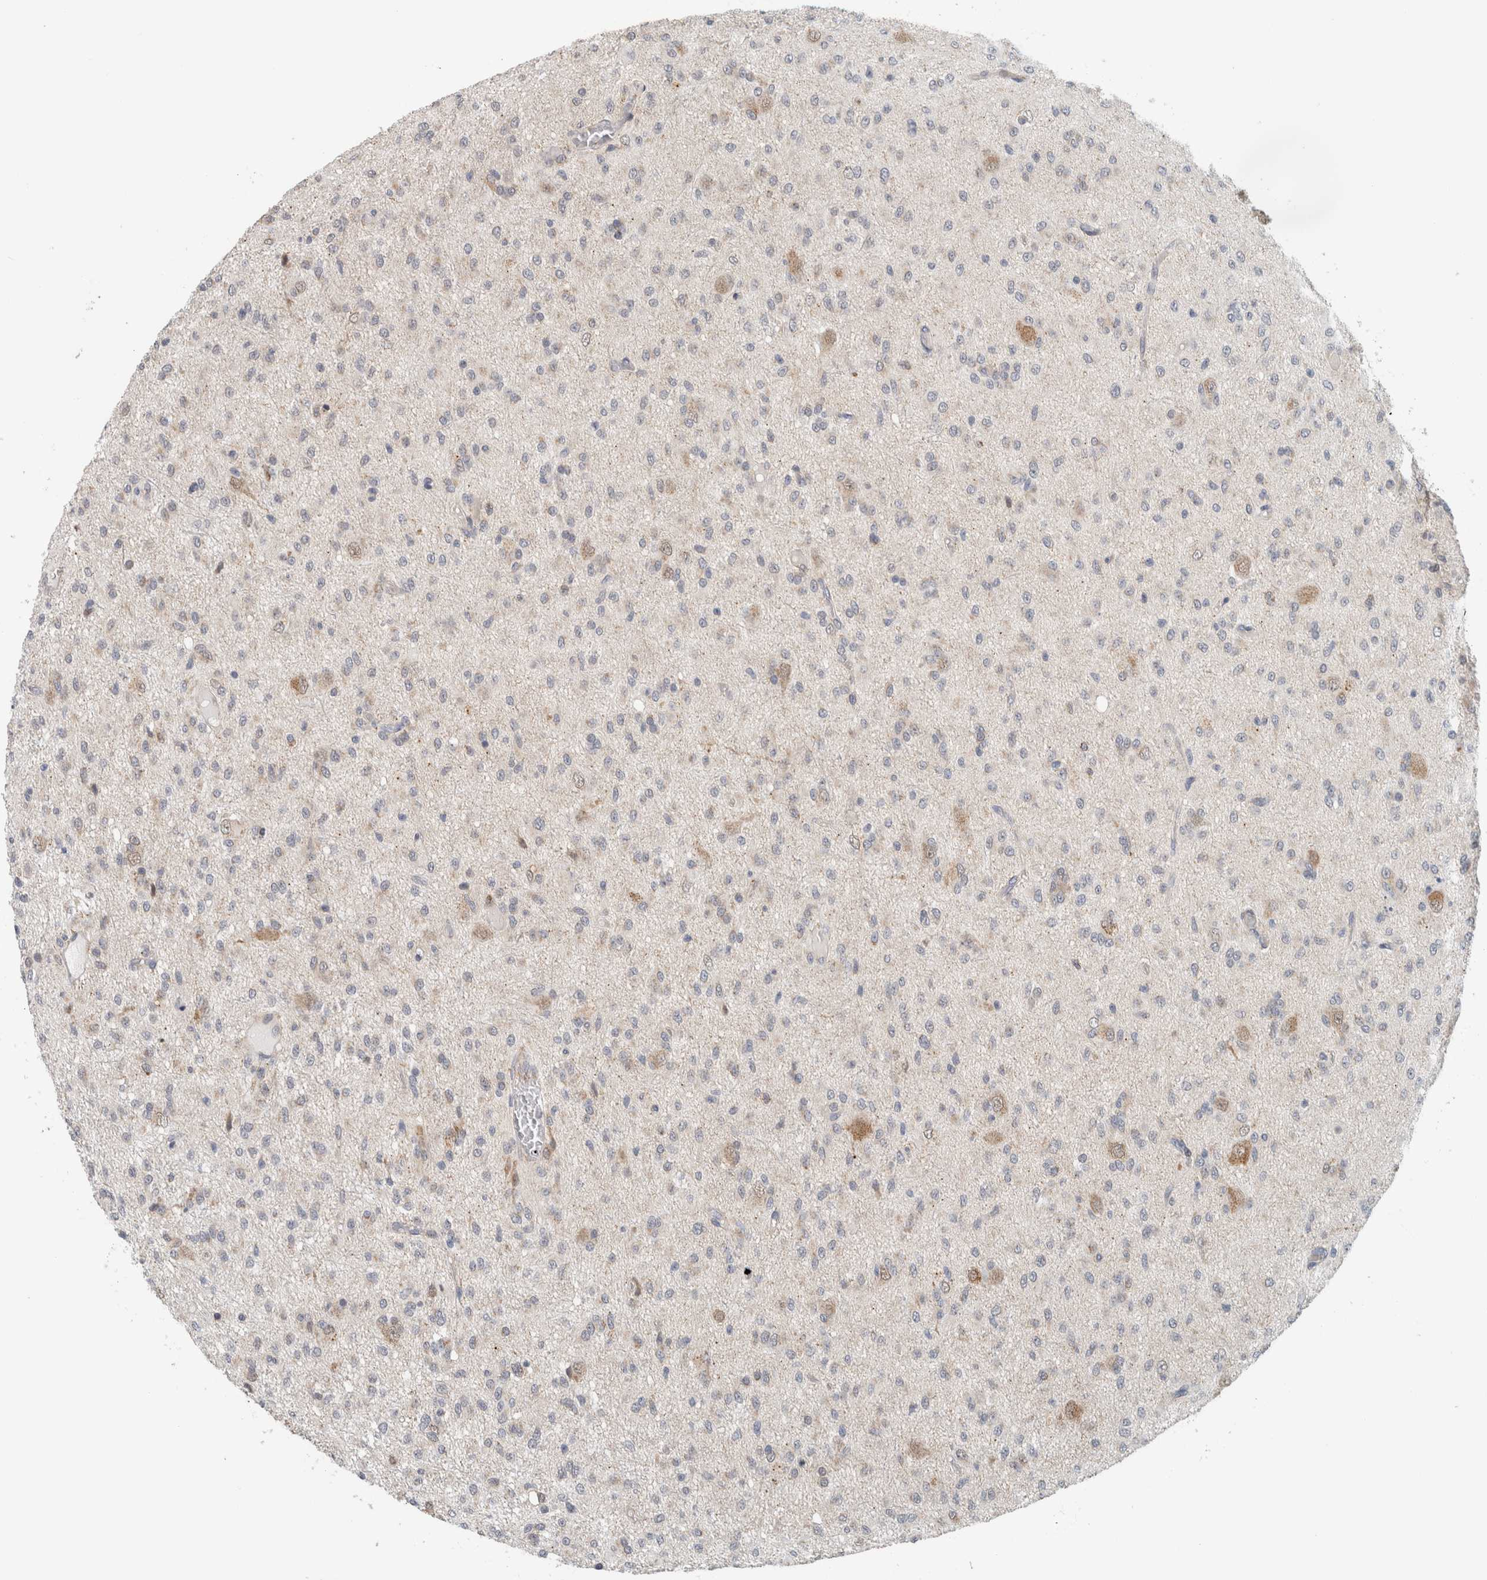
{"staining": {"intensity": "negative", "quantity": "none", "location": "none"}, "tissue": "glioma", "cell_type": "Tumor cells", "image_type": "cancer", "snomed": [{"axis": "morphology", "description": "Glioma, malignant, High grade"}, {"axis": "topography", "description": "Brain"}], "caption": "The immunohistochemistry (IHC) histopathology image has no significant positivity in tumor cells of high-grade glioma (malignant) tissue.", "gene": "CRAT", "patient": {"sex": "female", "age": 59}}